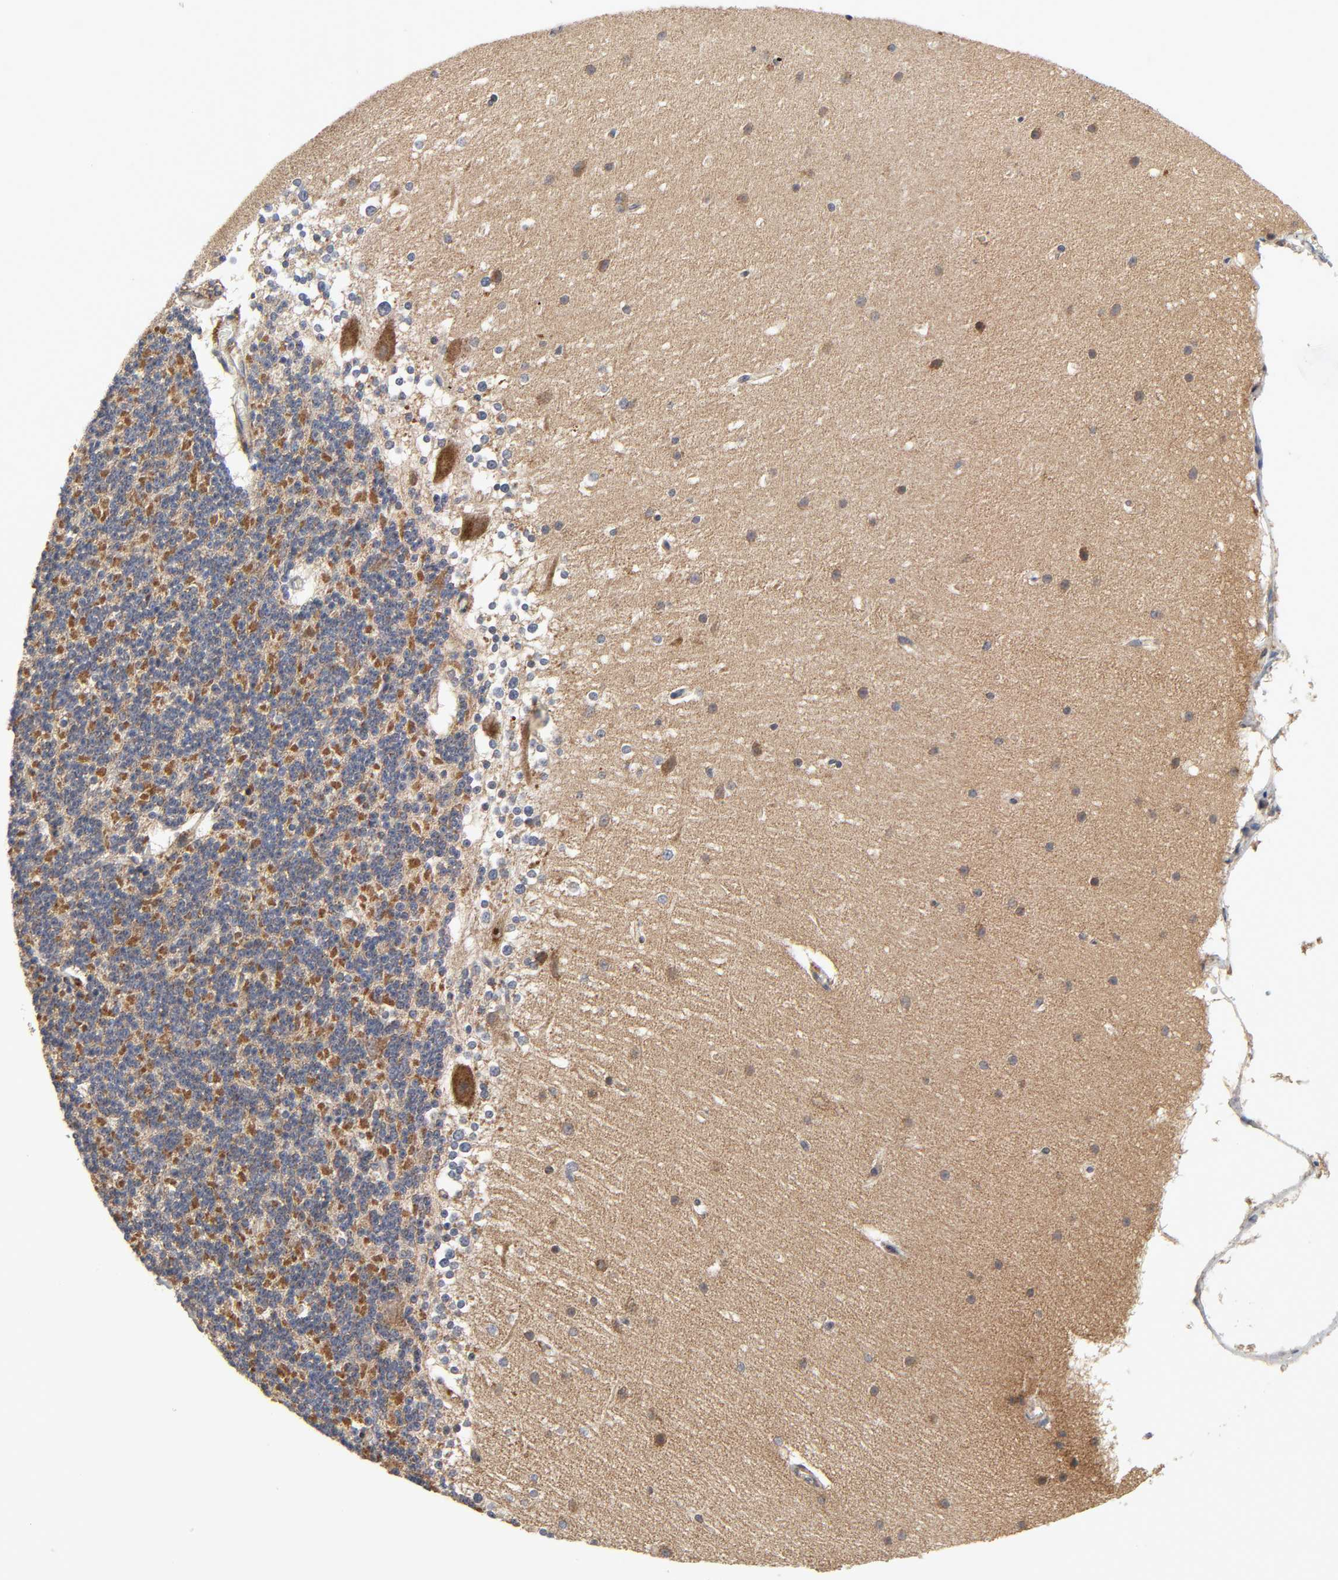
{"staining": {"intensity": "negative", "quantity": "none", "location": "none"}, "tissue": "cerebellum", "cell_type": "Cells in granular layer", "image_type": "normal", "snomed": [{"axis": "morphology", "description": "Normal tissue, NOS"}, {"axis": "topography", "description": "Cerebellum"}], "caption": "DAB (3,3'-diaminobenzidine) immunohistochemical staining of benign human cerebellum displays no significant staining in cells in granular layer. The staining was performed using DAB (3,3'-diaminobenzidine) to visualize the protein expression in brown, while the nuclei were stained in blue with hematoxylin (Magnification: 20x).", "gene": "BAX", "patient": {"sex": "female", "age": 19}}